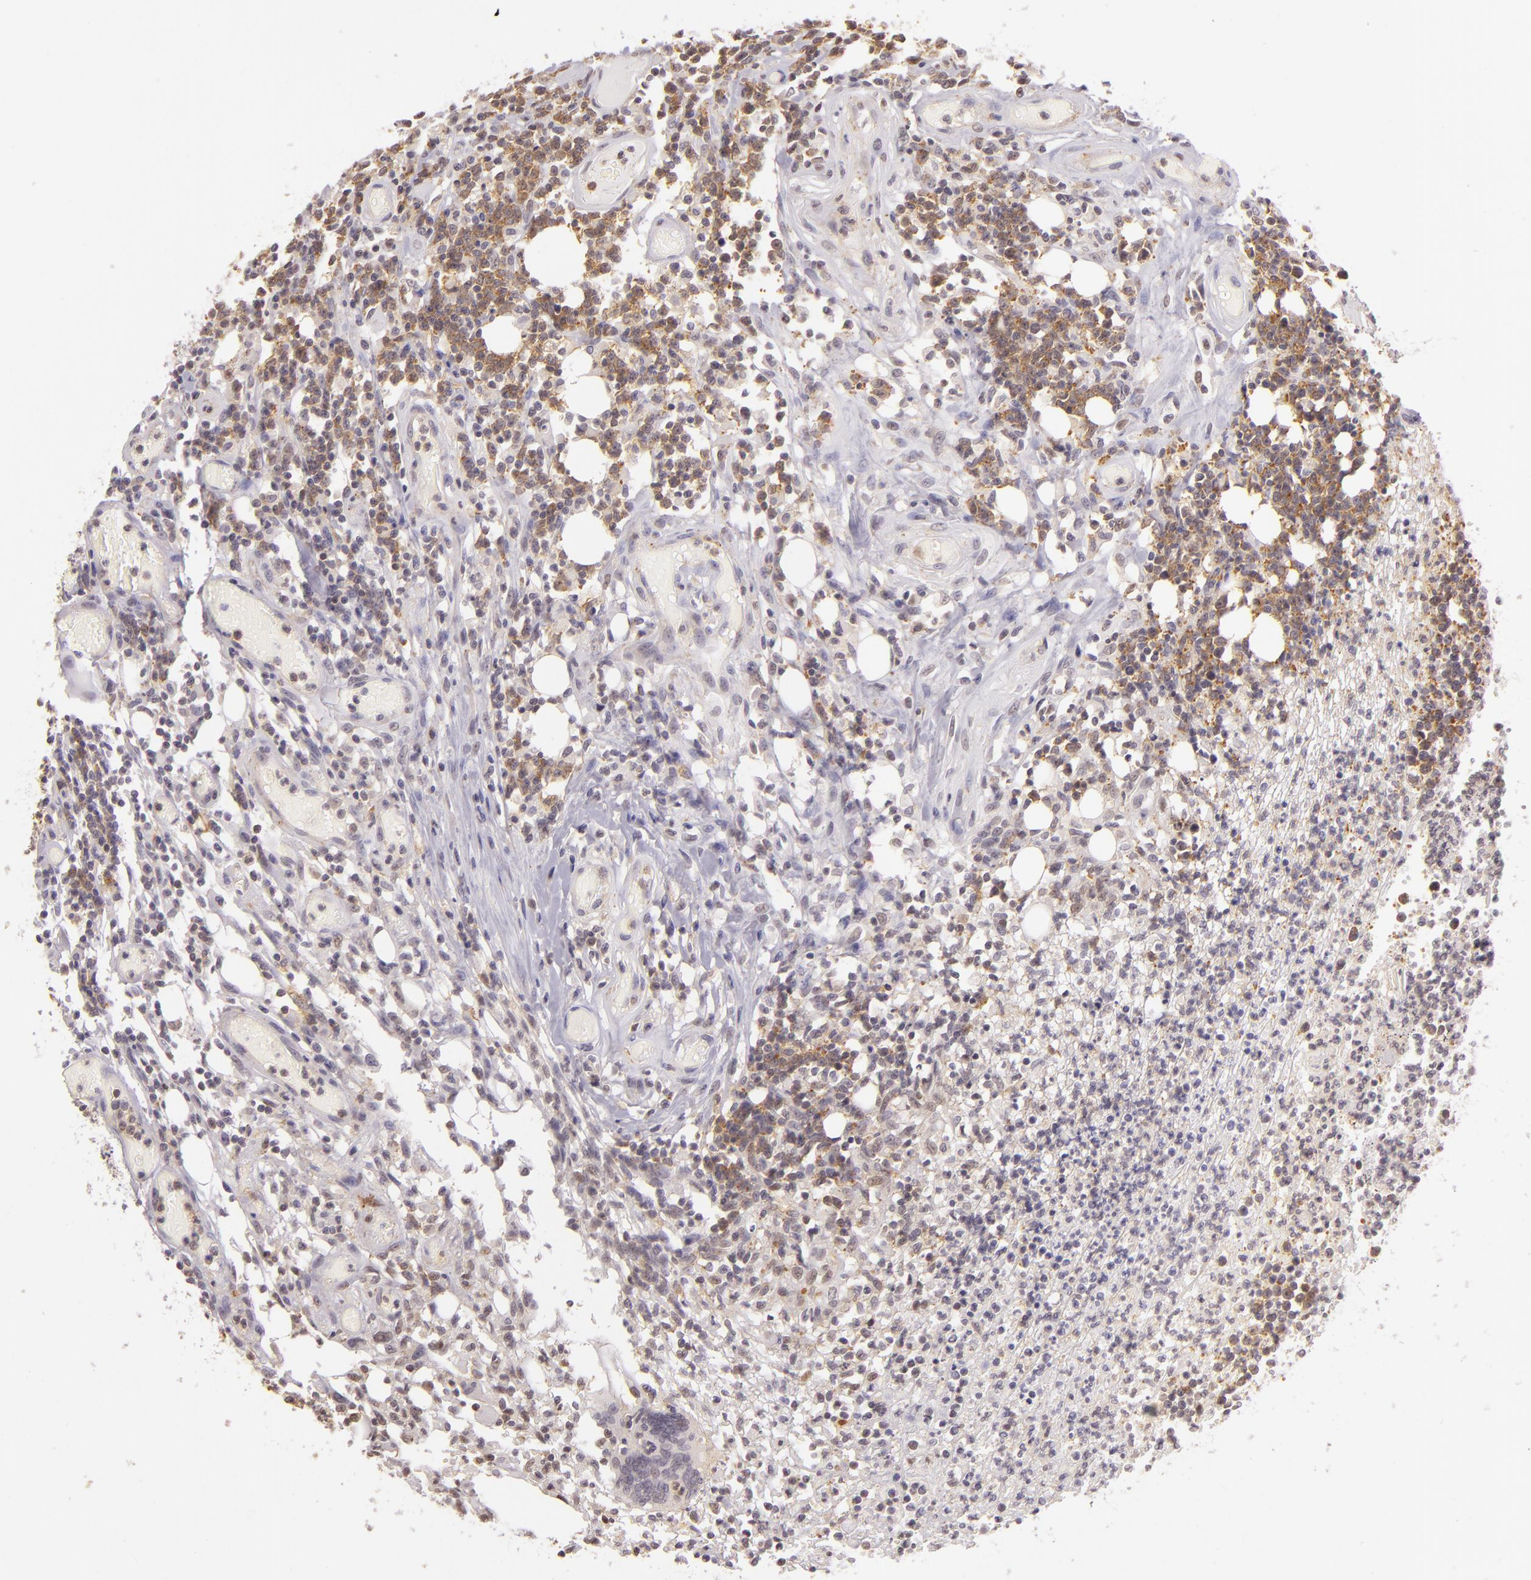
{"staining": {"intensity": "moderate", "quantity": "25%-75%", "location": "cytoplasmic/membranous"}, "tissue": "lymphoma", "cell_type": "Tumor cells", "image_type": "cancer", "snomed": [{"axis": "morphology", "description": "Malignant lymphoma, non-Hodgkin's type, High grade"}, {"axis": "topography", "description": "Colon"}], "caption": "Tumor cells exhibit medium levels of moderate cytoplasmic/membranous positivity in approximately 25%-75% of cells in malignant lymphoma, non-Hodgkin's type (high-grade).", "gene": "IMPDH1", "patient": {"sex": "male", "age": 82}}